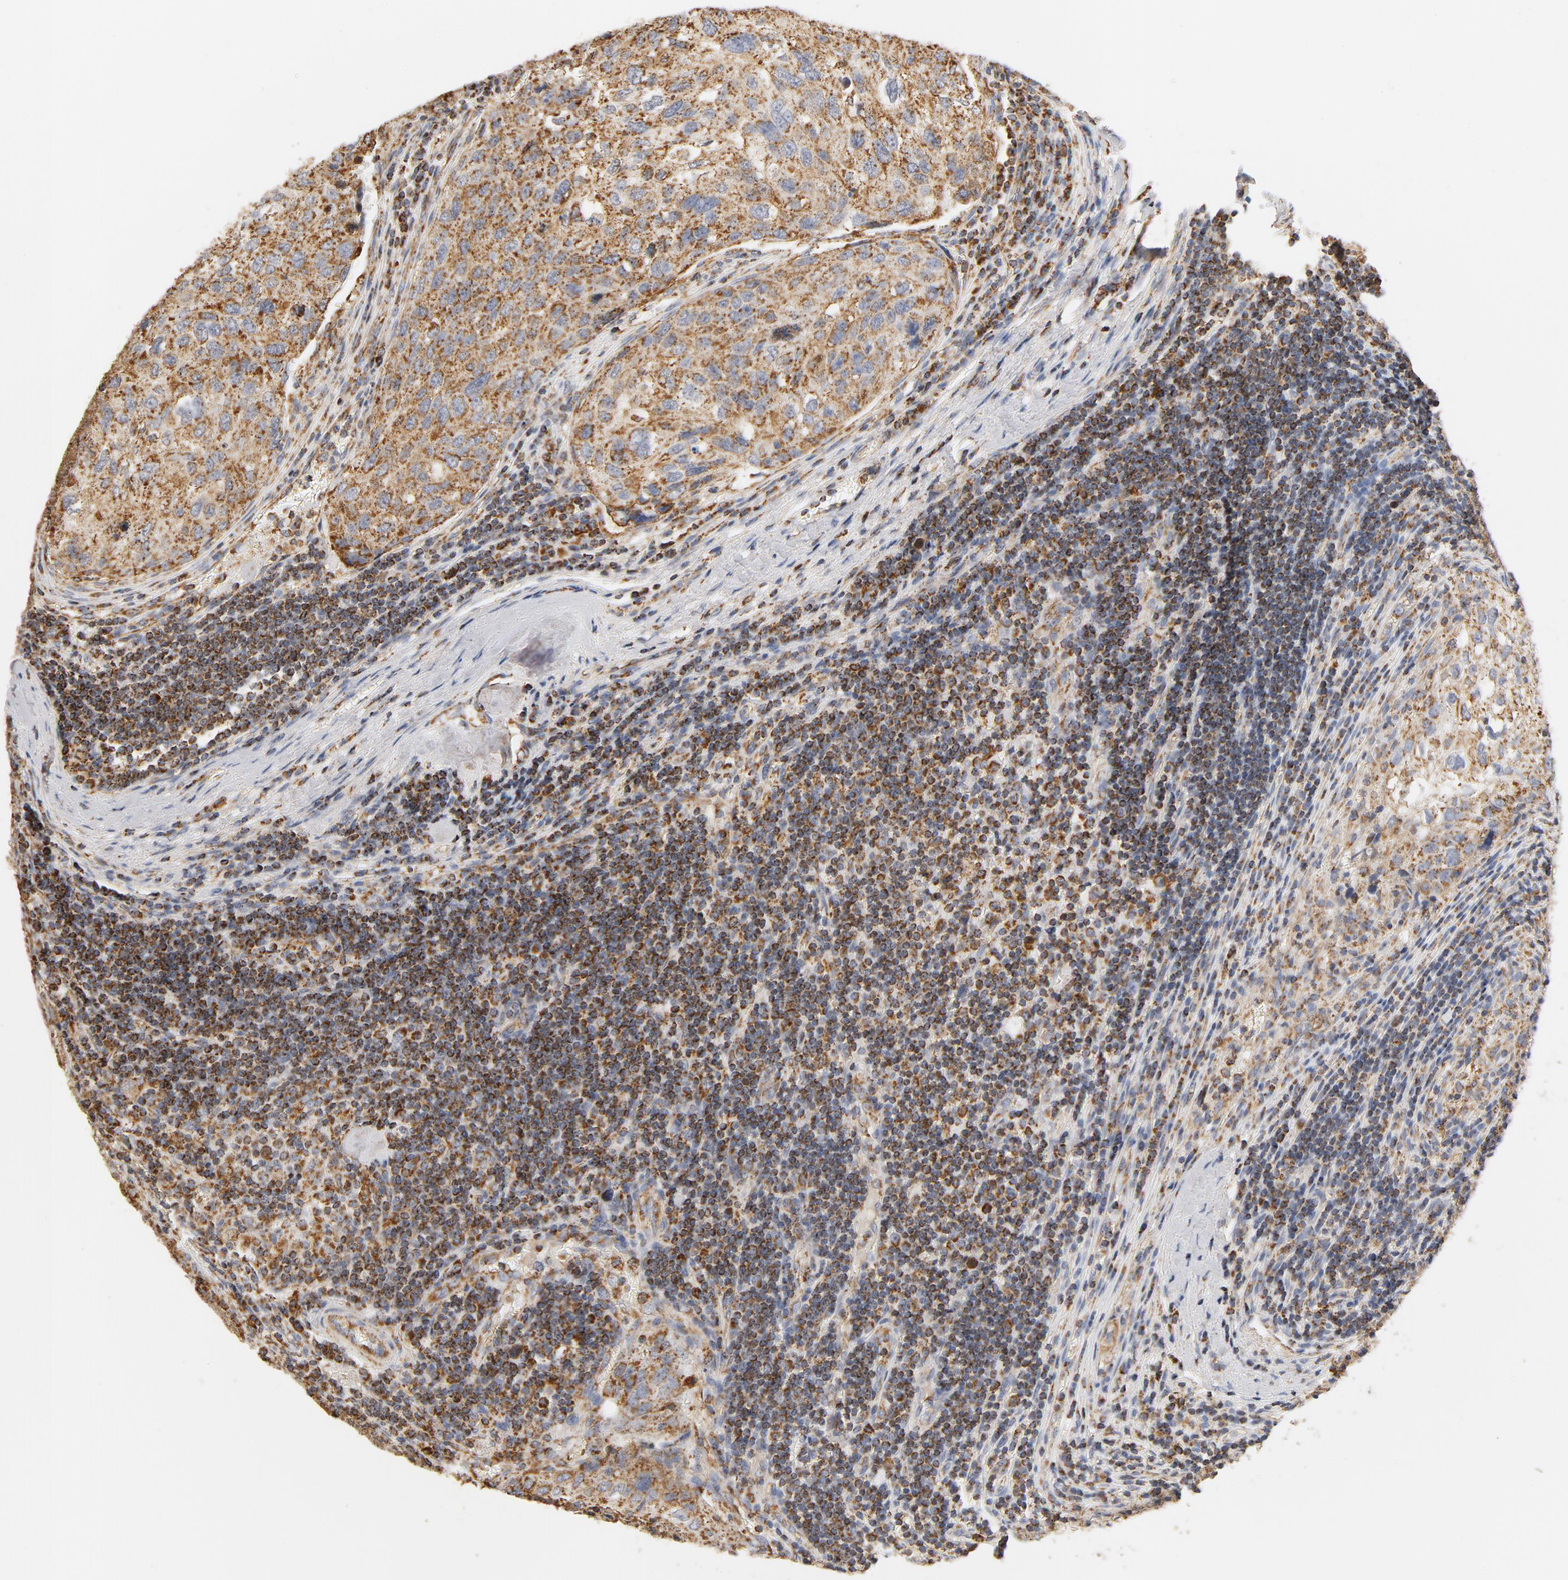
{"staining": {"intensity": "moderate", "quantity": ">75%", "location": "cytoplasmic/membranous"}, "tissue": "urothelial cancer", "cell_type": "Tumor cells", "image_type": "cancer", "snomed": [{"axis": "morphology", "description": "Urothelial carcinoma, High grade"}, {"axis": "topography", "description": "Lymph node"}, {"axis": "topography", "description": "Urinary bladder"}], "caption": "Tumor cells reveal medium levels of moderate cytoplasmic/membranous staining in approximately >75% of cells in urothelial cancer. The staining is performed using DAB (3,3'-diaminobenzidine) brown chromogen to label protein expression. The nuclei are counter-stained blue using hematoxylin.", "gene": "COX4I1", "patient": {"sex": "male", "age": 51}}